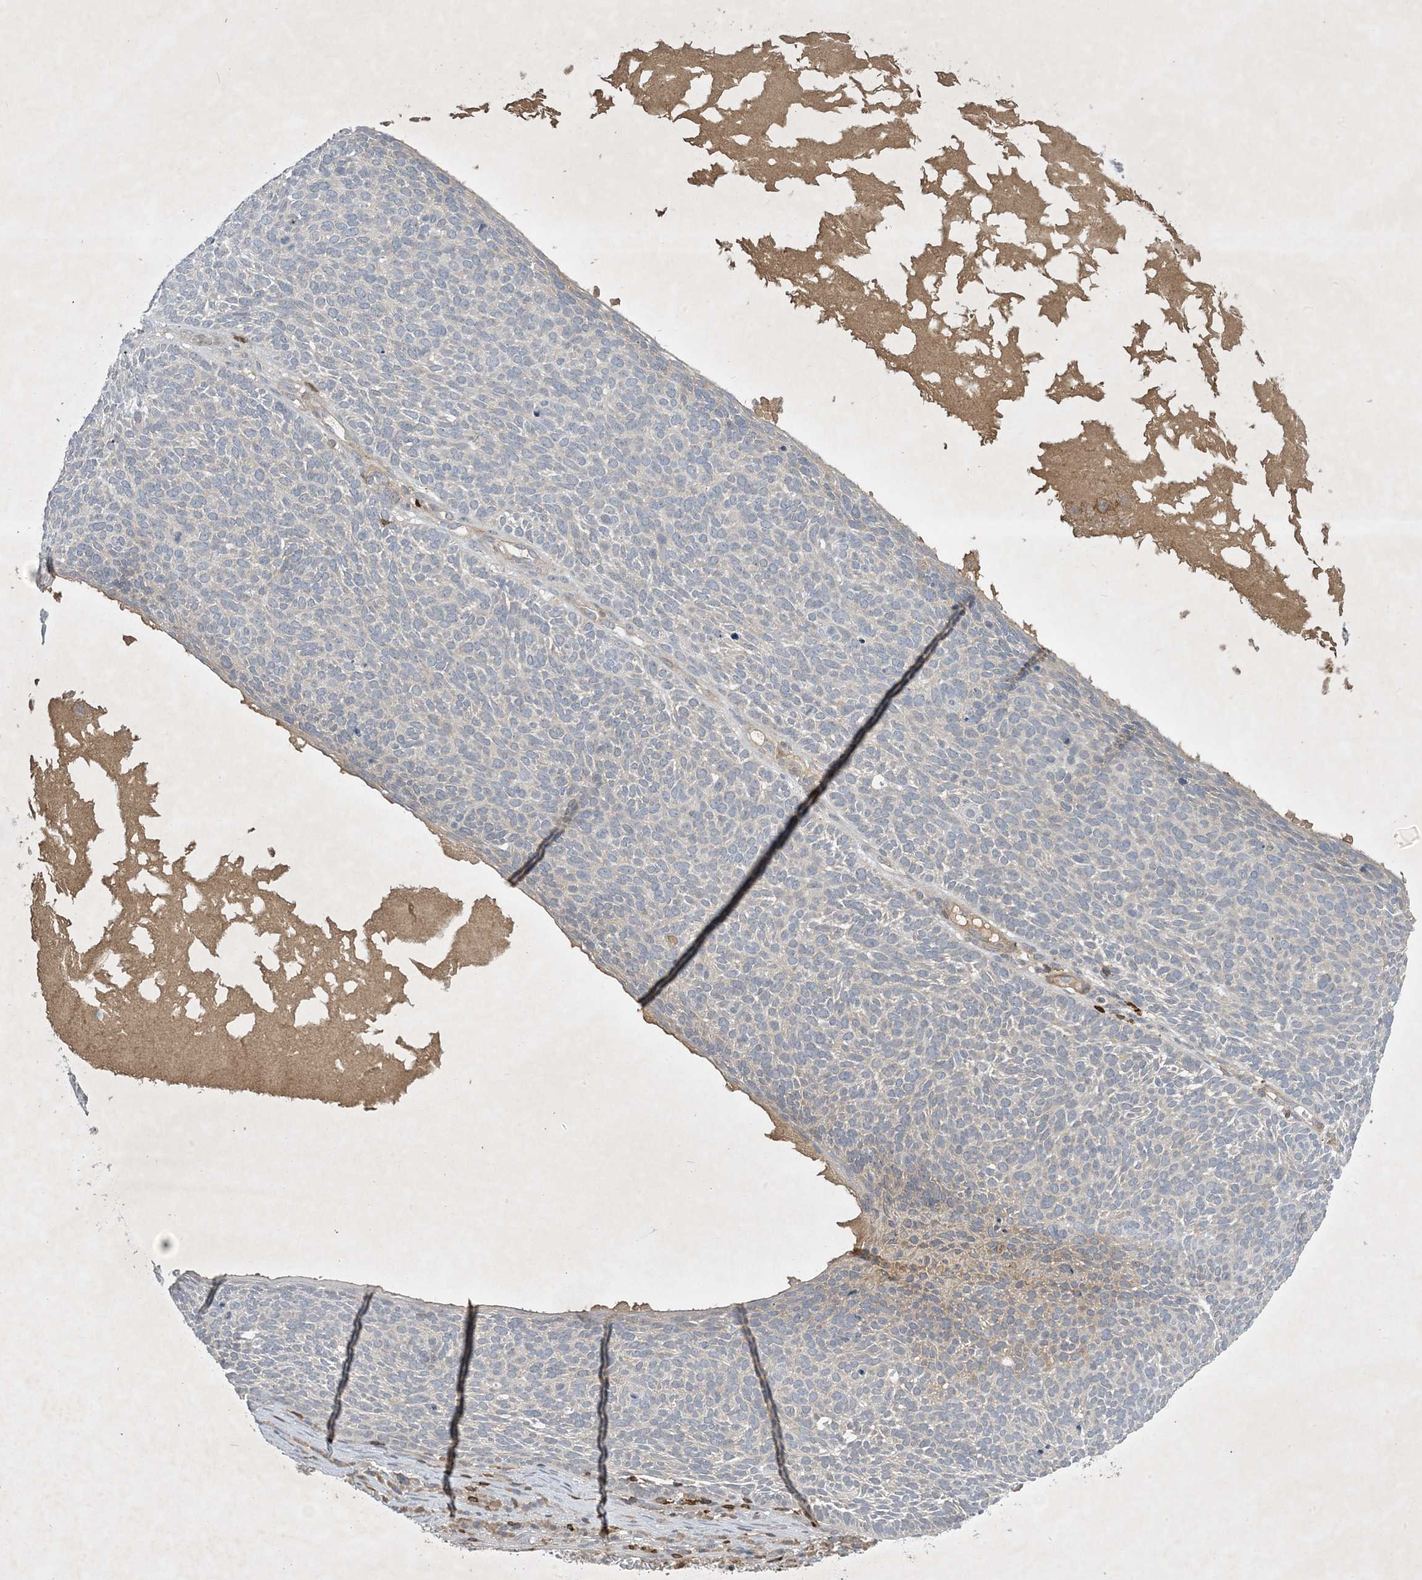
{"staining": {"intensity": "negative", "quantity": "none", "location": "none"}, "tissue": "skin cancer", "cell_type": "Tumor cells", "image_type": "cancer", "snomed": [{"axis": "morphology", "description": "Squamous cell carcinoma, NOS"}, {"axis": "topography", "description": "Skin"}], "caption": "Tumor cells show no significant protein positivity in skin cancer.", "gene": "AK9", "patient": {"sex": "female", "age": 90}}